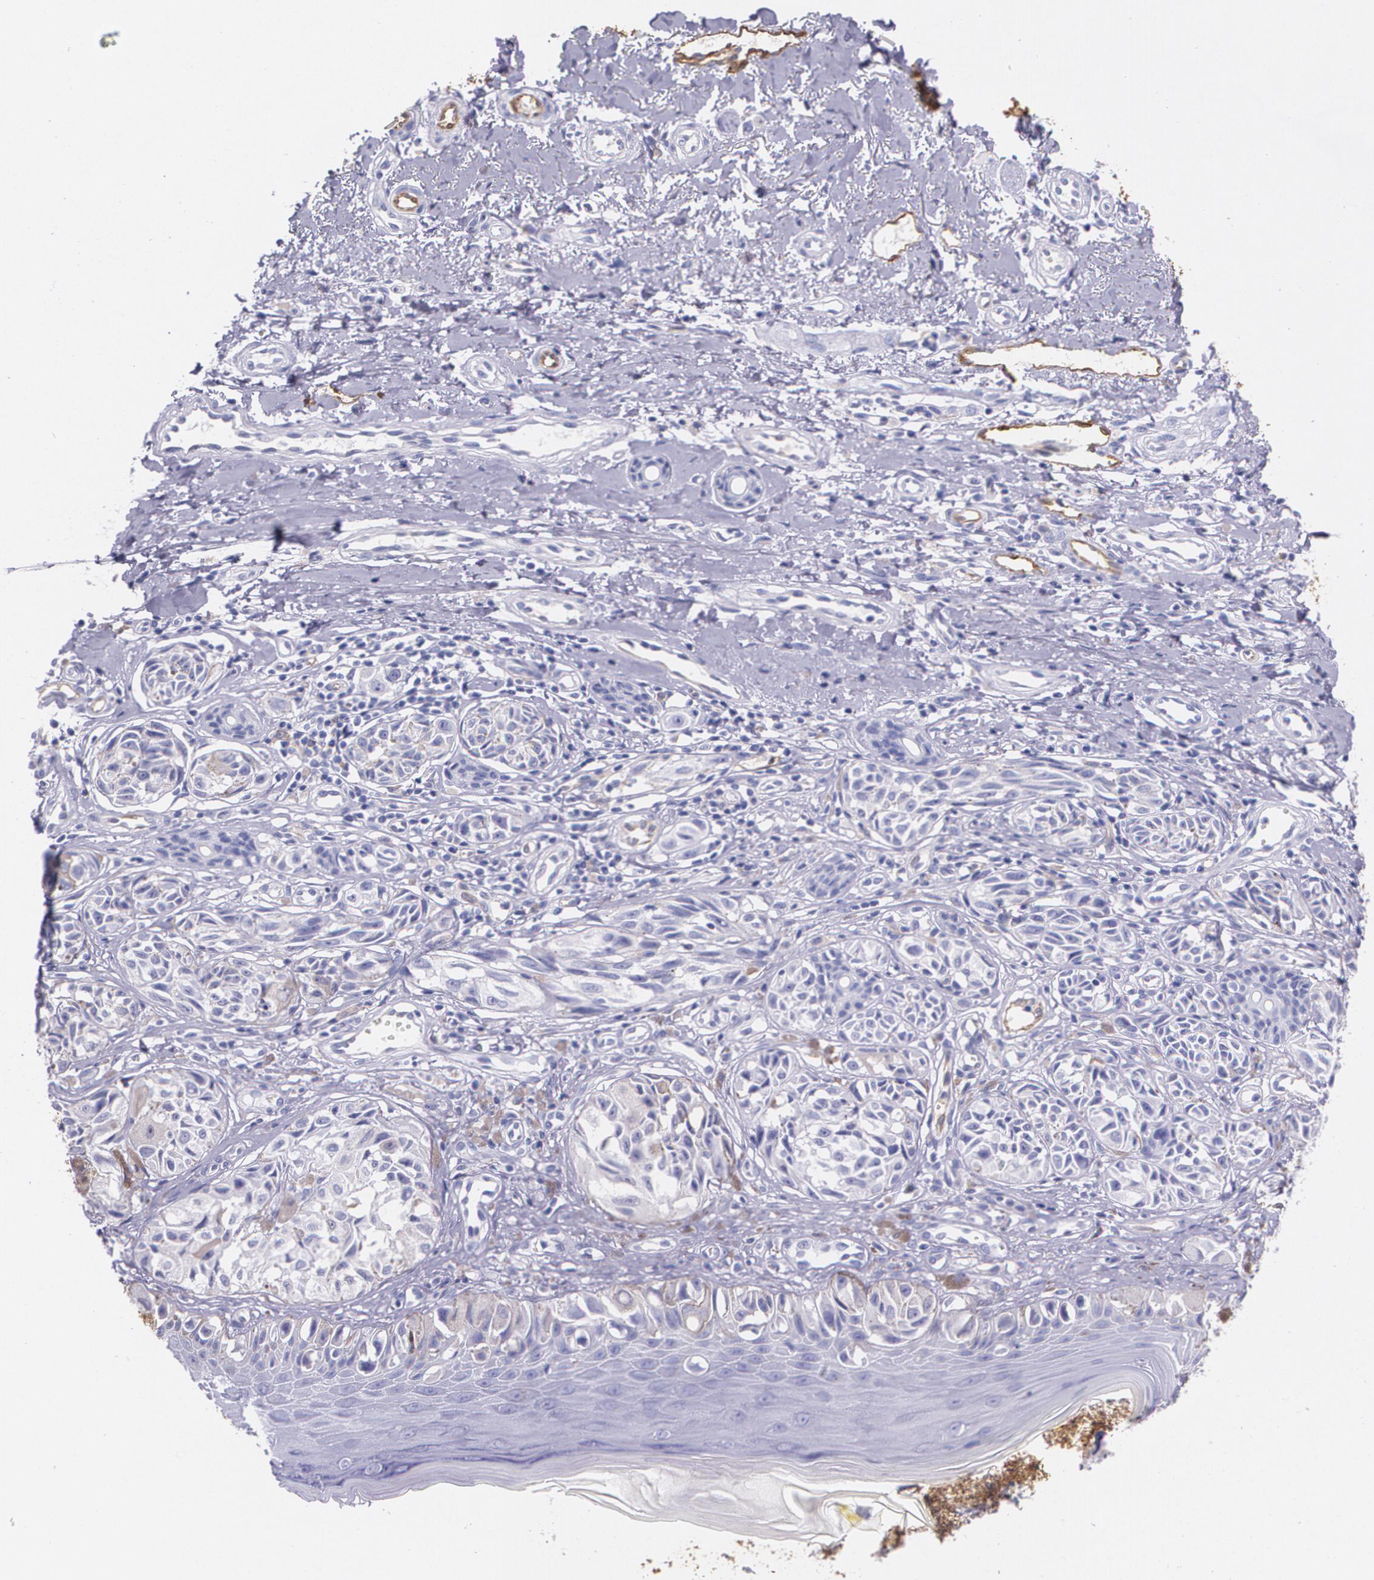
{"staining": {"intensity": "negative", "quantity": "none", "location": "none"}, "tissue": "melanoma", "cell_type": "Tumor cells", "image_type": "cancer", "snomed": [{"axis": "morphology", "description": "Malignant melanoma, NOS"}, {"axis": "topography", "description": "Skin"}], "caption": "Melanoma was stained to show a protein in brown. There is no significant positivity in tumor cells. The staining was performed using DAB (3,3'-diaminobenzidine) to visualize the protein expression in brown, while the nuclei were stained in blue with hematoxylin (Magnification: 20x).", "gene": "MMP2", "patient": {"sex": "male", "age": 67}}